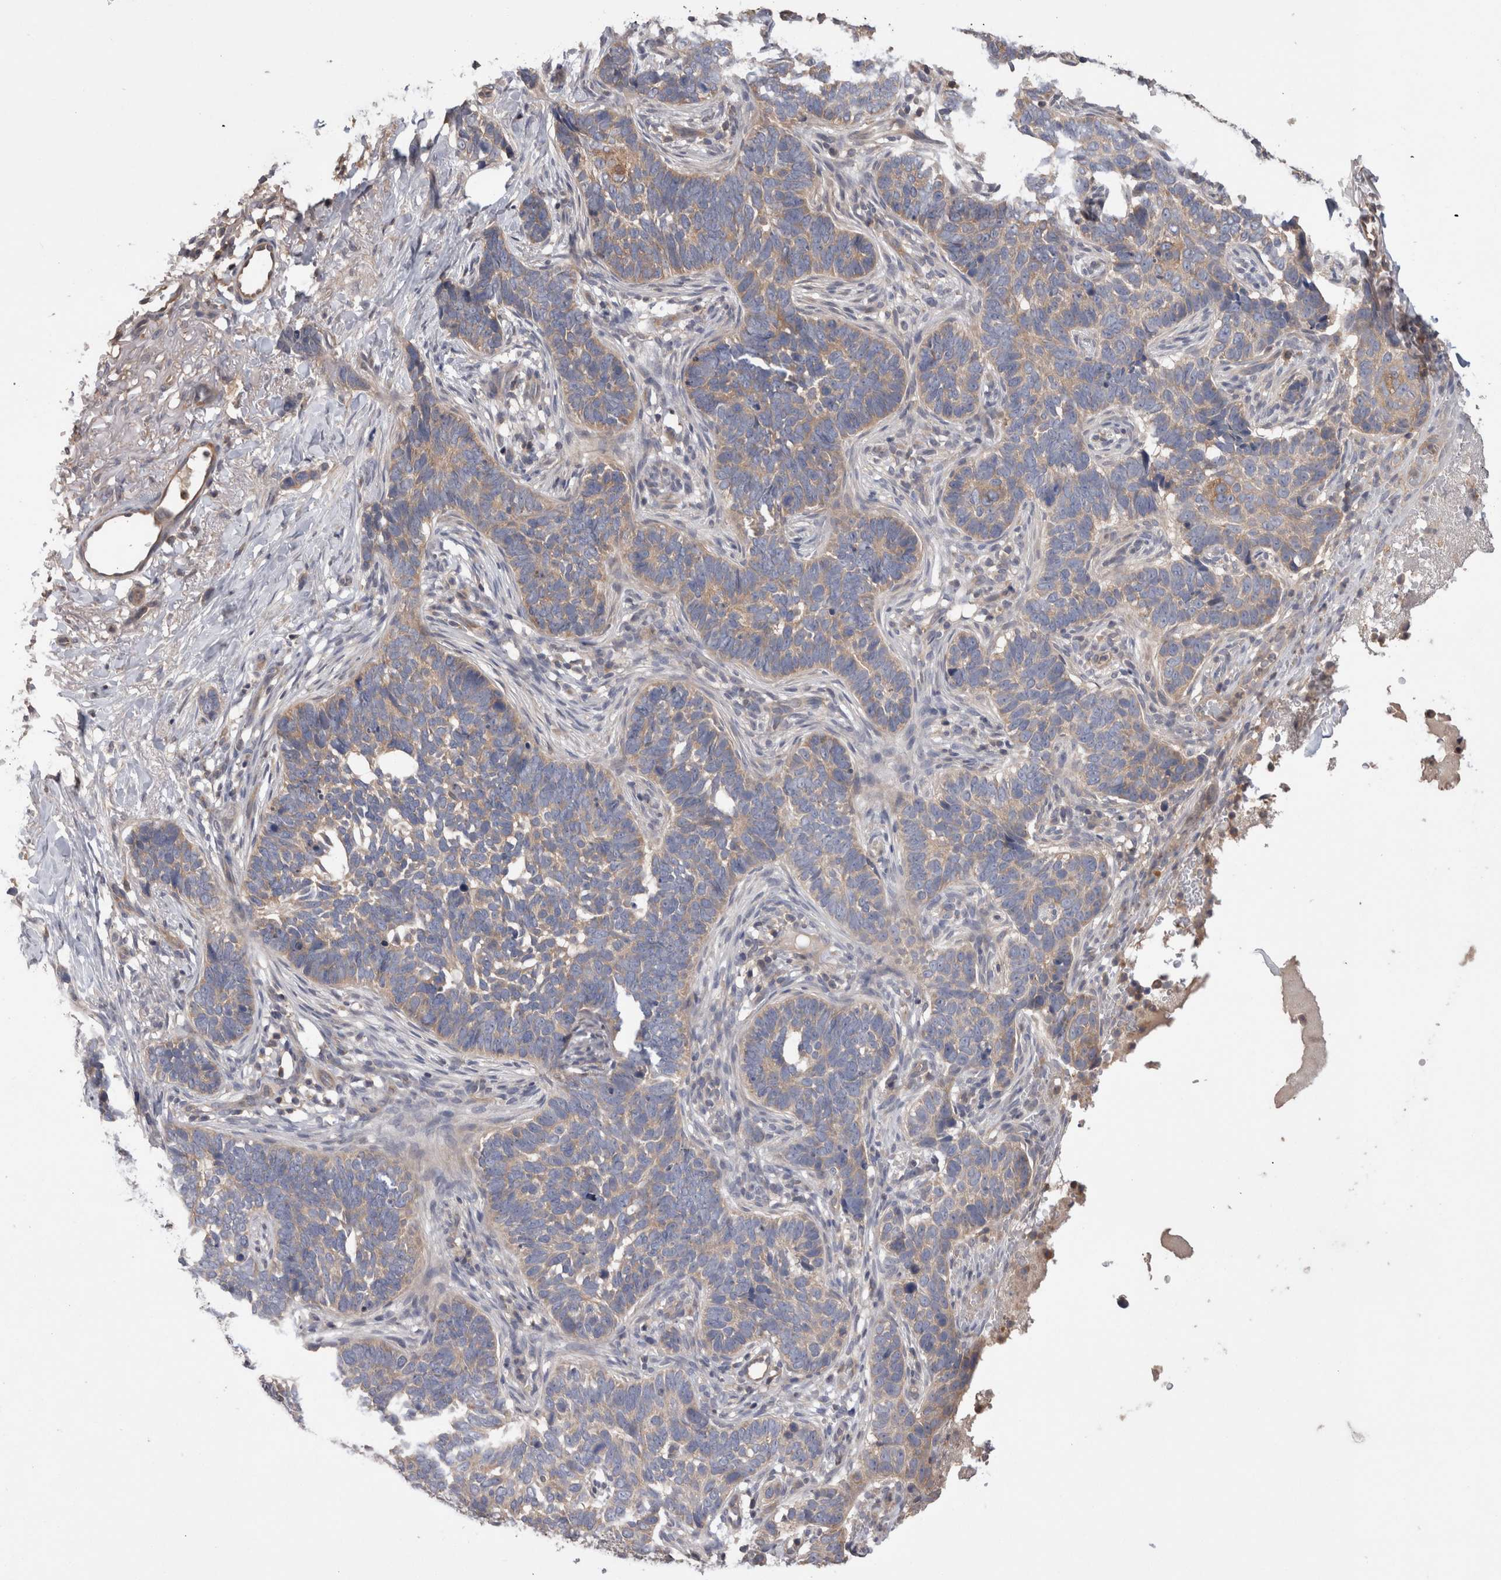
{"staining": {"intensity": "weak", "quantity": ">75%", "location": "cytoplasmic/membranous"}, "tissue": "skin cancer", "cell_type": "Tumor cells", "image_type": "cancer", "snomed": [{"axis": "morphology", "description": "Normal tissue, NOS"}, {"axis": "morphology", "description": "Basal cell carcinoma"}, {"axis": "topography", "description": "Skin"}], "caption": "The image displays a brown stain indicating the presence of a protein in the cytoplasmic/membranous of tumor cells in basal cell carcinoma (skin).", "gene": "OTOR", "patient": {"sex": "male", "age": 77}}